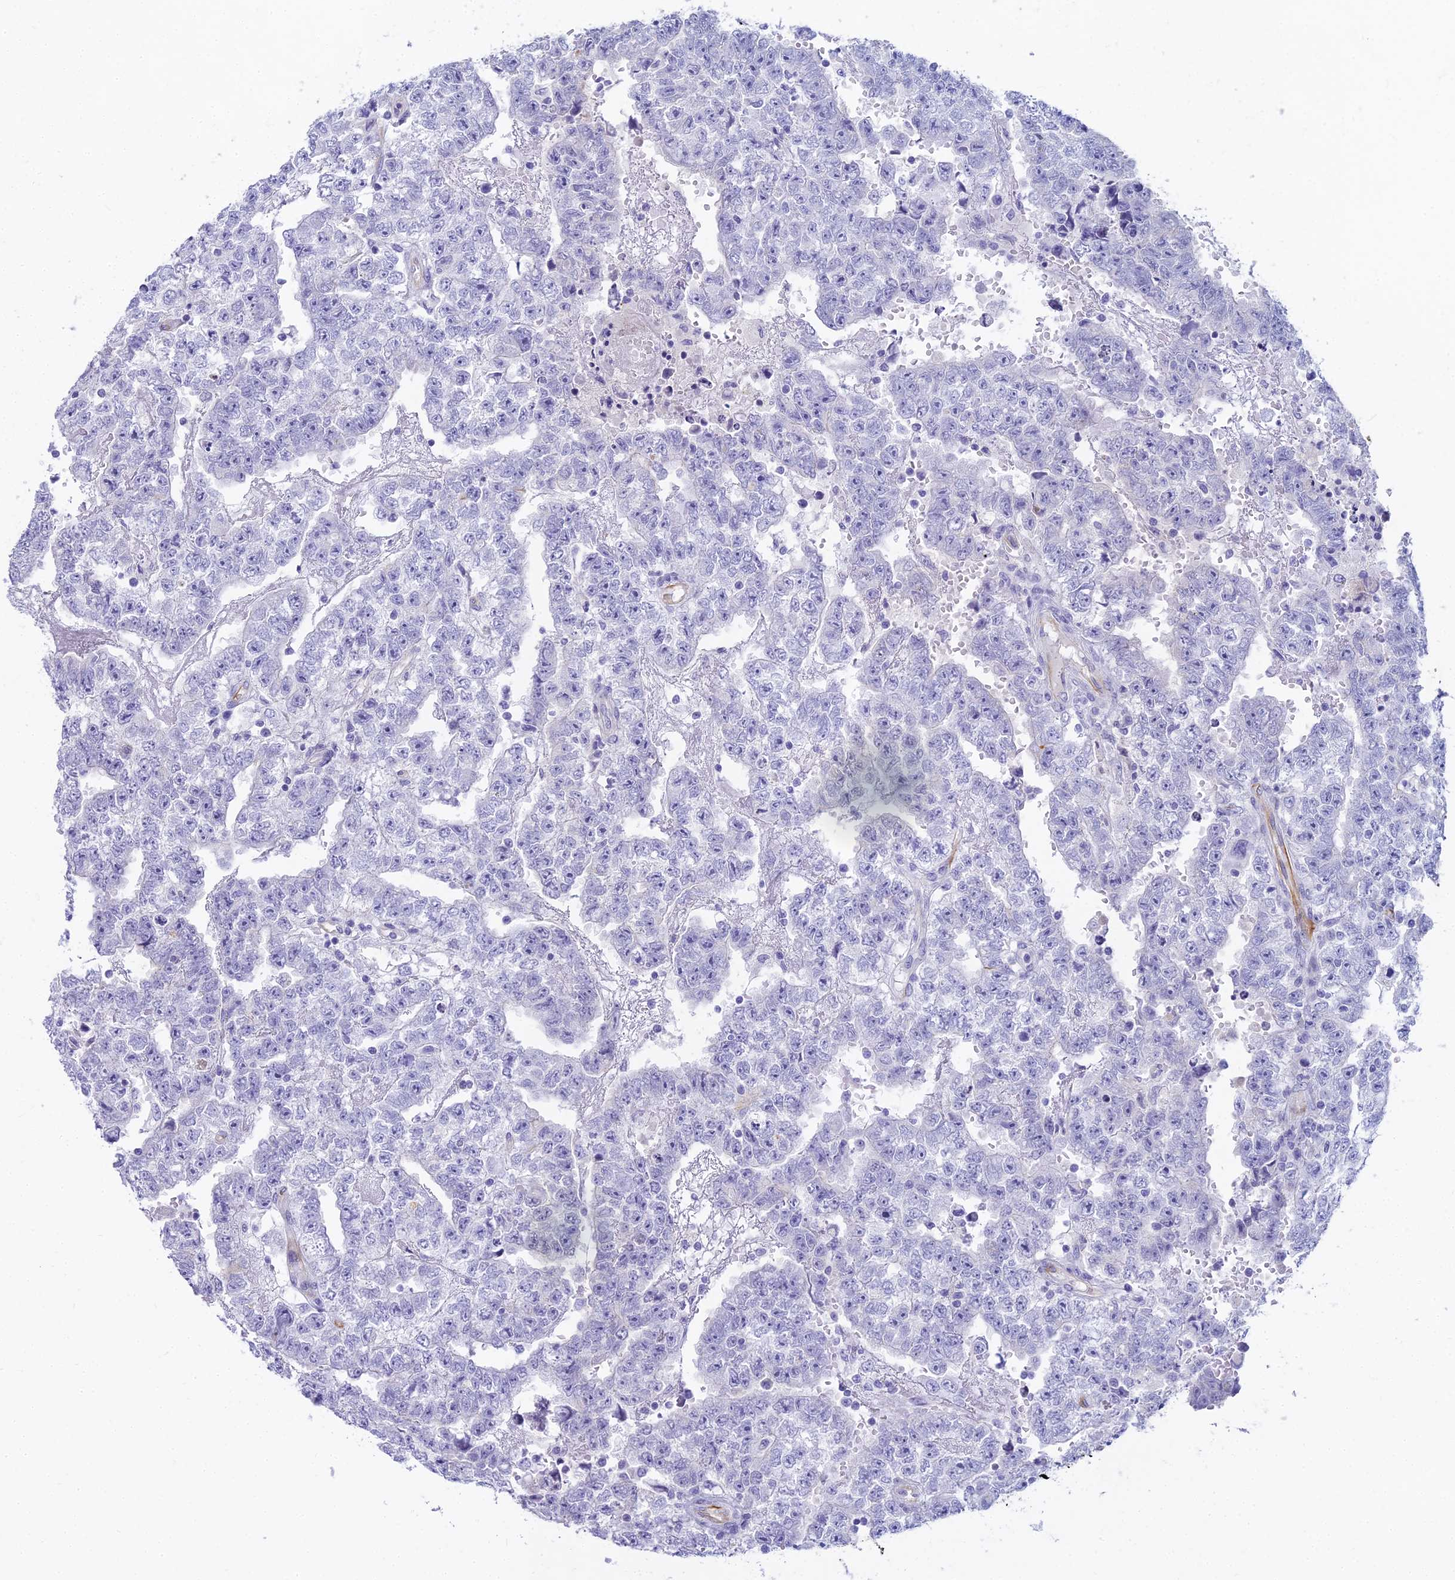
{"staining": {"intensity": "negative", "quantity": "none", "location": "none"}, "tissue": "testis cancer", "cell_type": "Tumor cells", "image_type": "cancer", "snomed": [{"axis": "morphology", "description": "Carcinoma, Embryonal, NOS"}, {"axis": "topography", "description": "Testis"}], "caption": "This photomicrograph is of testis cancer stained with immunohistochemistry (IHC) to label a protein in brown with the nuclei are counter-stained blue. There is no positivity in tumor cells.", "gene": "EVI2A", "patient": {"sex": "male", "age": 25}}